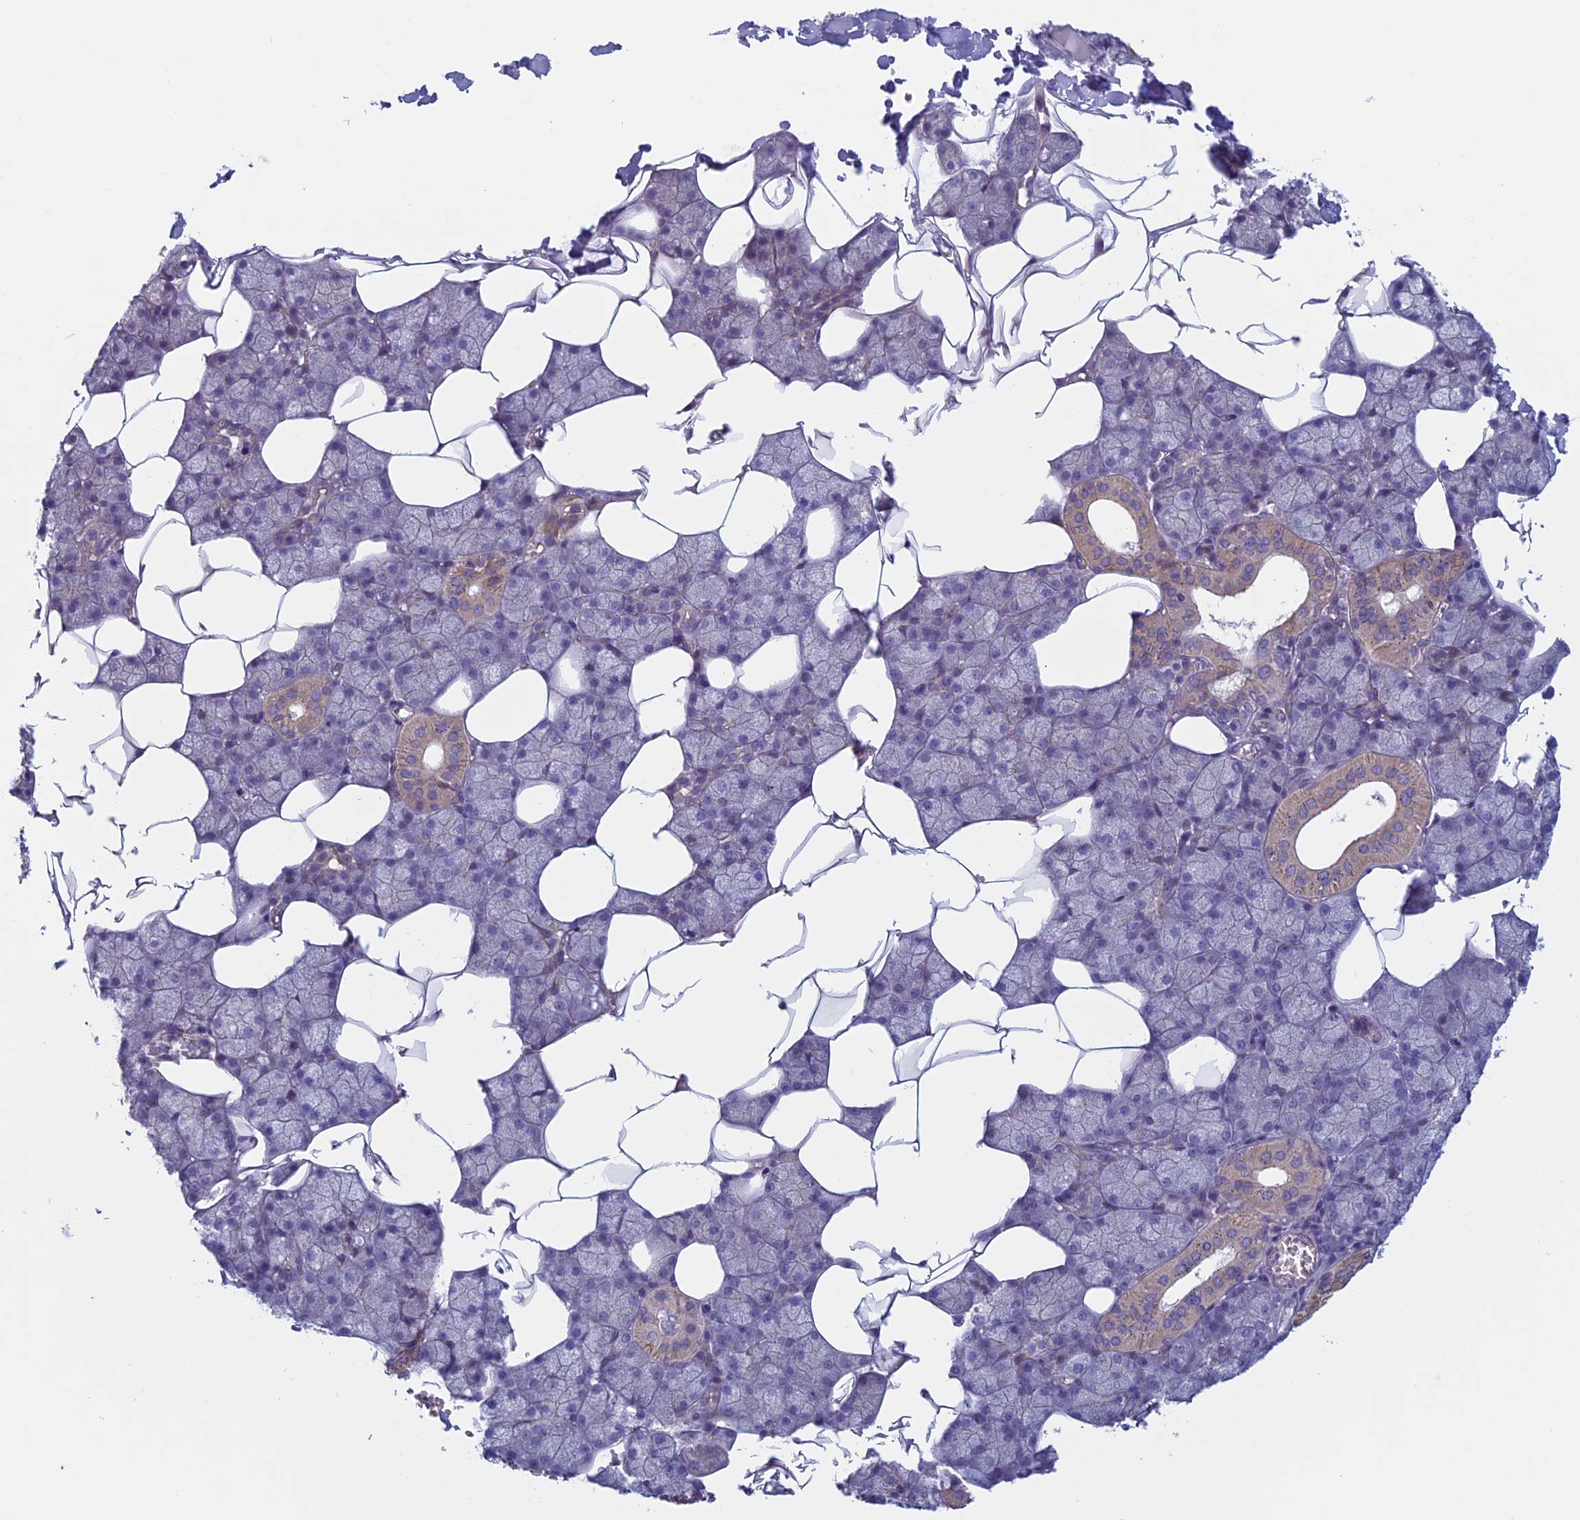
{"staining": {"intensity": "moderate", "quantity": "<25%", "location": "cytoplasmic/membranous"}, "tissue": "salivary gland", "cell_type": "Glandular cells", "image_type": "normal", "snomed": [{"axis": "morphology", "description": "Normal tissue, NOS"}, {"axis": "topography", "description": "Salivary gland"}], "caption": "Immunohistochemistry (DAB (3,3'-diaminobenzidine)) staining of benign salivary gland reveals moderate cytoplasmic/membranous protein expression in about <25% of glandular cells. The protein is stained brown, and the nuclei are stained in blue (DAB IHC with brightfield microscopy, high magnification).", "gene": "CNOT6L", "patient": {"sex": "male", "age": 62}}